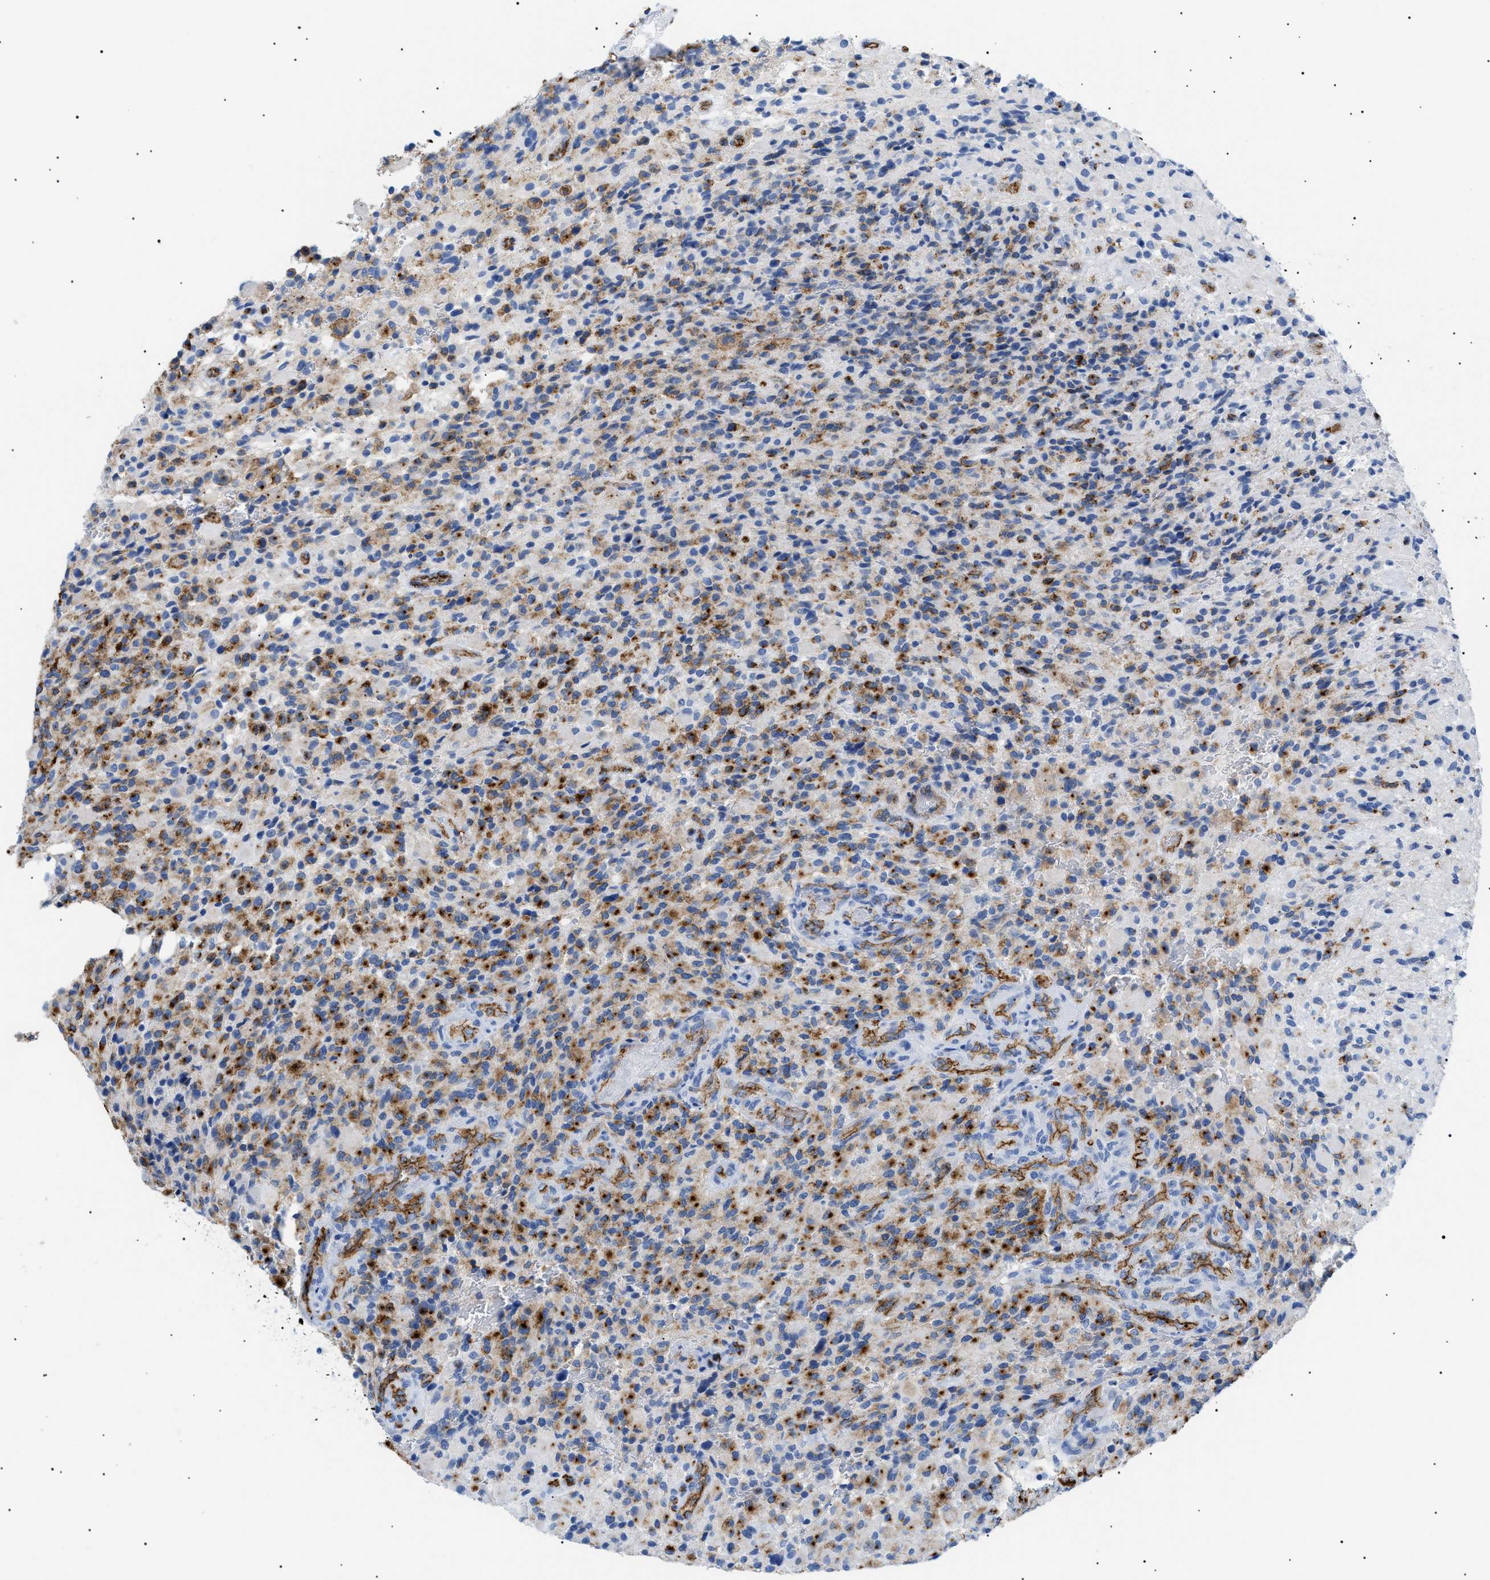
{"staining": {"intensity": "strong", "quantity": "25%-75%", "location": "cytoplasmic/membranous"}, "tissue": "glioma", "cell_type": "Tumor cells", "image_type": "cancer", "snomed": [{"axis": "morphology", "description": "Glioma, malignant, High grade"}, {"axis": "topography", "description": "Brain"}], "caption": "Glioma stained with a brown dye reveals strong cytoplasmic/membranous positive staining in about 25%-75% of tumor cells.", "gene": "PODXL", "patient": {"sex": "male", "age": 71}}